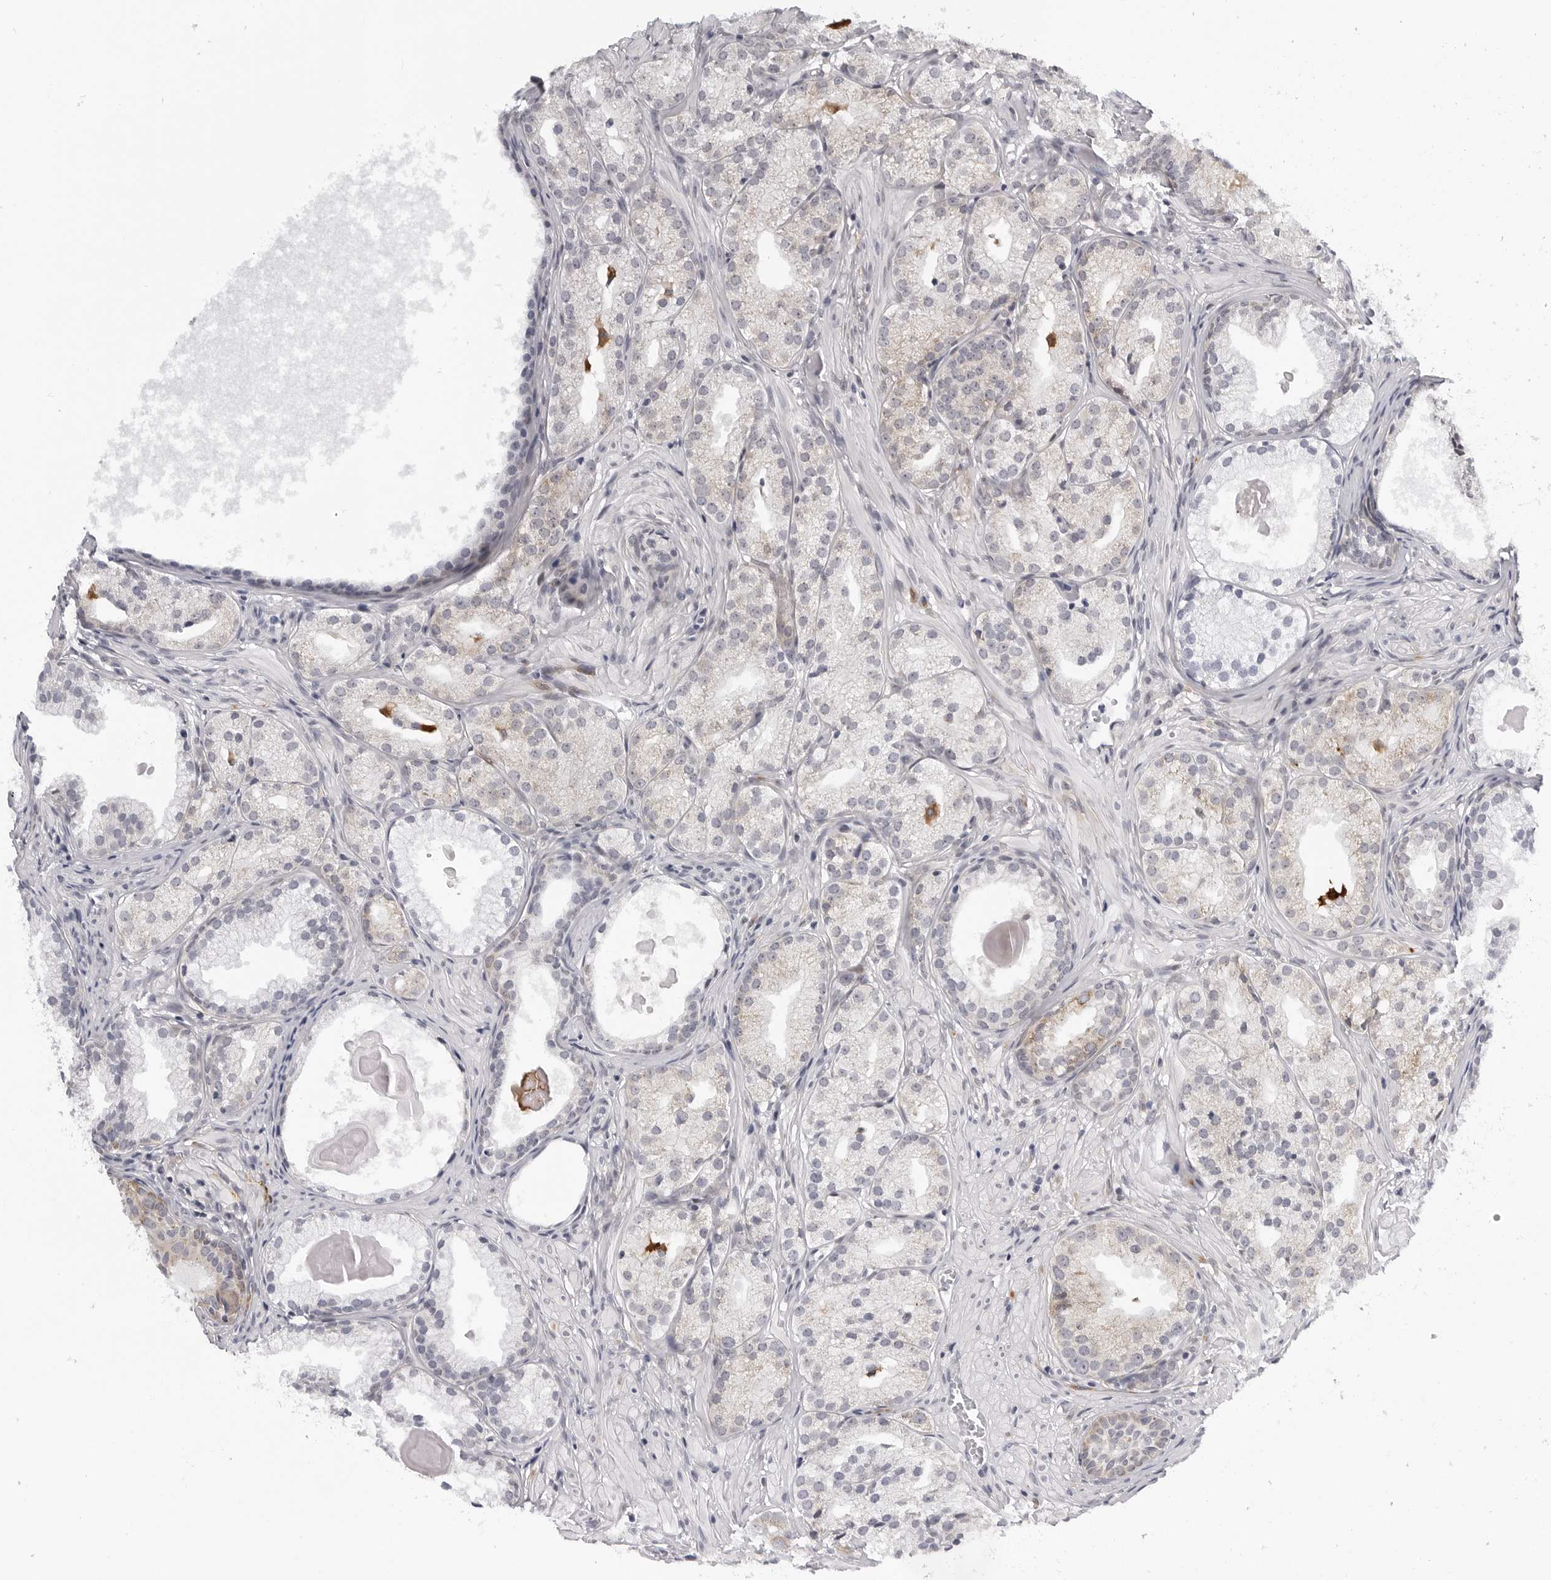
{"staining": {"intensity": "weak", "quantity": "<25%", "location": "cytoplasmic/membranous"}, "tissue": "prostate cancer", "cell_type": "Tumor cells", "image_type": "cancer", "snomed": [{"axis": "morphology", "description": "Adenocarcinoma, Low grade"}, {"axis": "topography", "description": "Prostate"}], "caption": "Protein analysis of prostate low-grade adenocarcinoma demonstrates no significant expression in tumor cells.", "gene": "CDK20", "patient": {"sex": "male", "age": 88}}